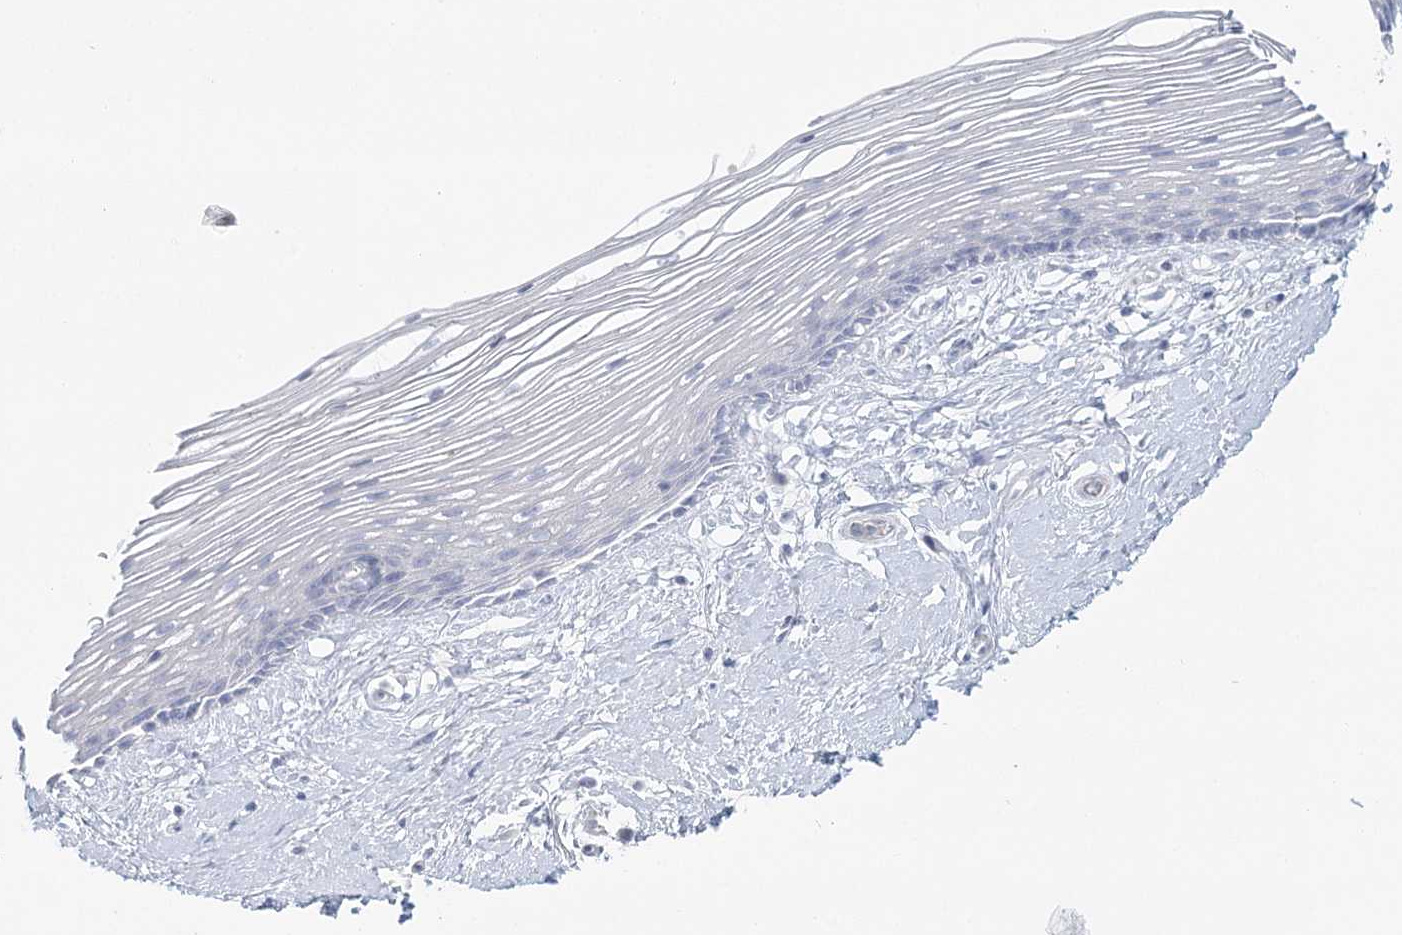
{"staining": {"intensity": "negative", "quantity": "none", "location": "none"}, "tissue": "vagina", "cell_type": "Squamous epithelial cells", "image_type": "normal", "snomed": [{"axis": "morphology", "description": "Normal tissue, NOS"}, {"axis": "topography", "description": "Vagina"}], "caption": "A high-resolution image shows immunohistochemistry staining of normal vagina, which demonstrates no significant expression in squamous epithelial cells. Brightfield microscopy of immunohistochemistry stained with DAB (3,3'-diaminobenzidine) (brown) and hematoxylin (blue), captured at high magnification.", "gene": "DMGDH", "patient": {"sex": "female", "age": 46}}